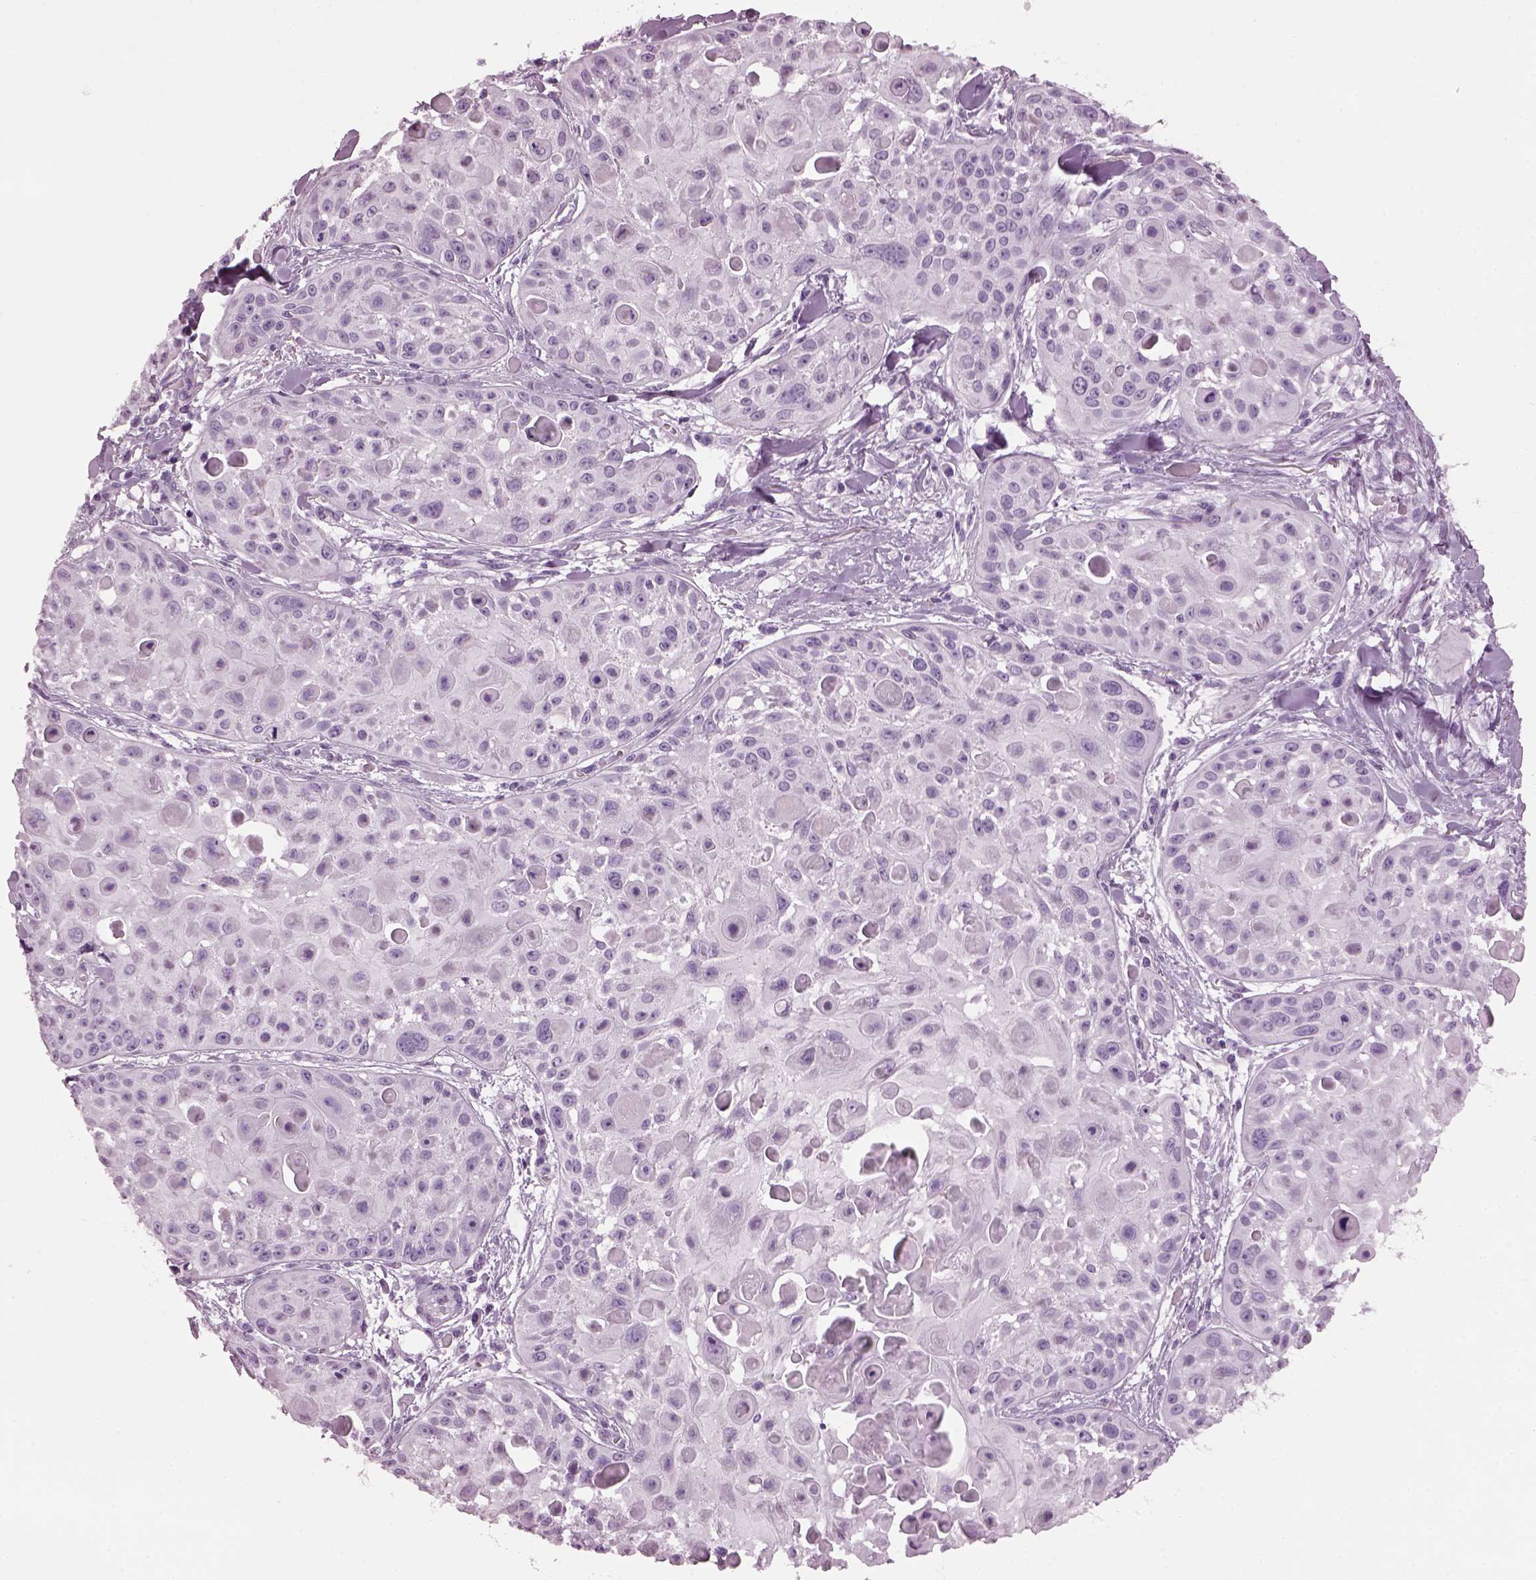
{"staining": {"intensity": "negative", "quantity": "none", "location": "none"}, "tissue": "skin cancer", "cell_type": "Tumor cells", "image_type": "cancer", "snomed": [{"axis": "morphology", "description": "Squamous cell carcinoma, NOS"}, {"axis": "topography", "description": "Skin"}, {"axis": "topography", "description": "Anal"}], "caption": "Human skin cancer stained for a protein using IHC shows no staining in tumor cells.", "gene": "KRTAP3-2", "patient": {"sex": "female", "age": 75}}